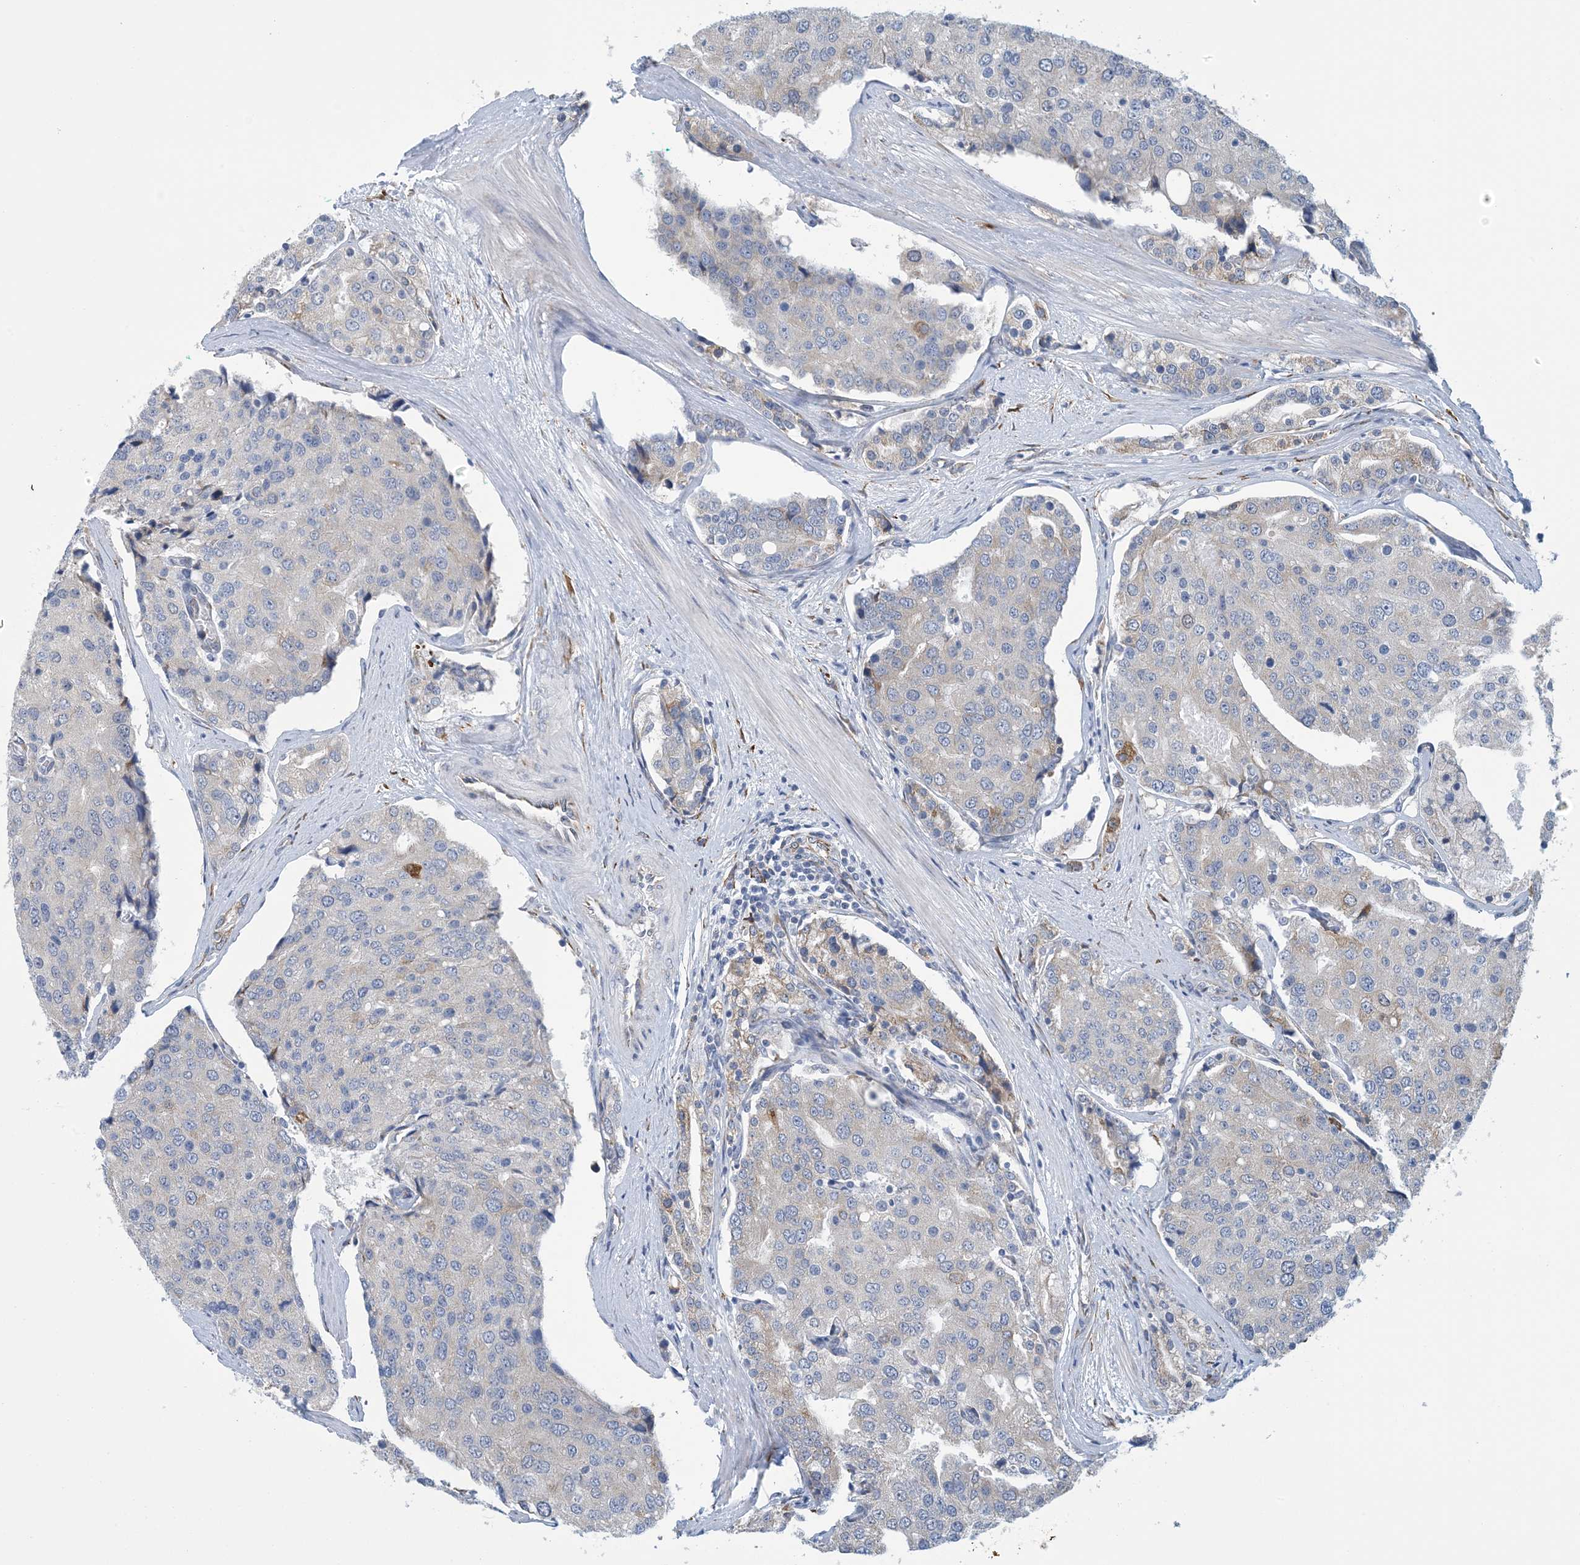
{"staining": {"intensity": "negative", "quantity": "none", "location": "none"}, "tissue": "prostate cancer", "cell_type": "Tumor cells", "image_type": "cancer", "snomed": [{"axis": "morphology", "description": "Adenocarcinoma, High grade"}, {"axis": "topography", "description": "Prostate"}], "caption": "High power microscopy micrograph of an immunohistochemistry (IHC) image of prostate cancer (high-grade adenocarcinoma), revealing no significant expression in tumor cells.", "gene": "CCDC14", "patient": {"sex": "male", "age": 50}}